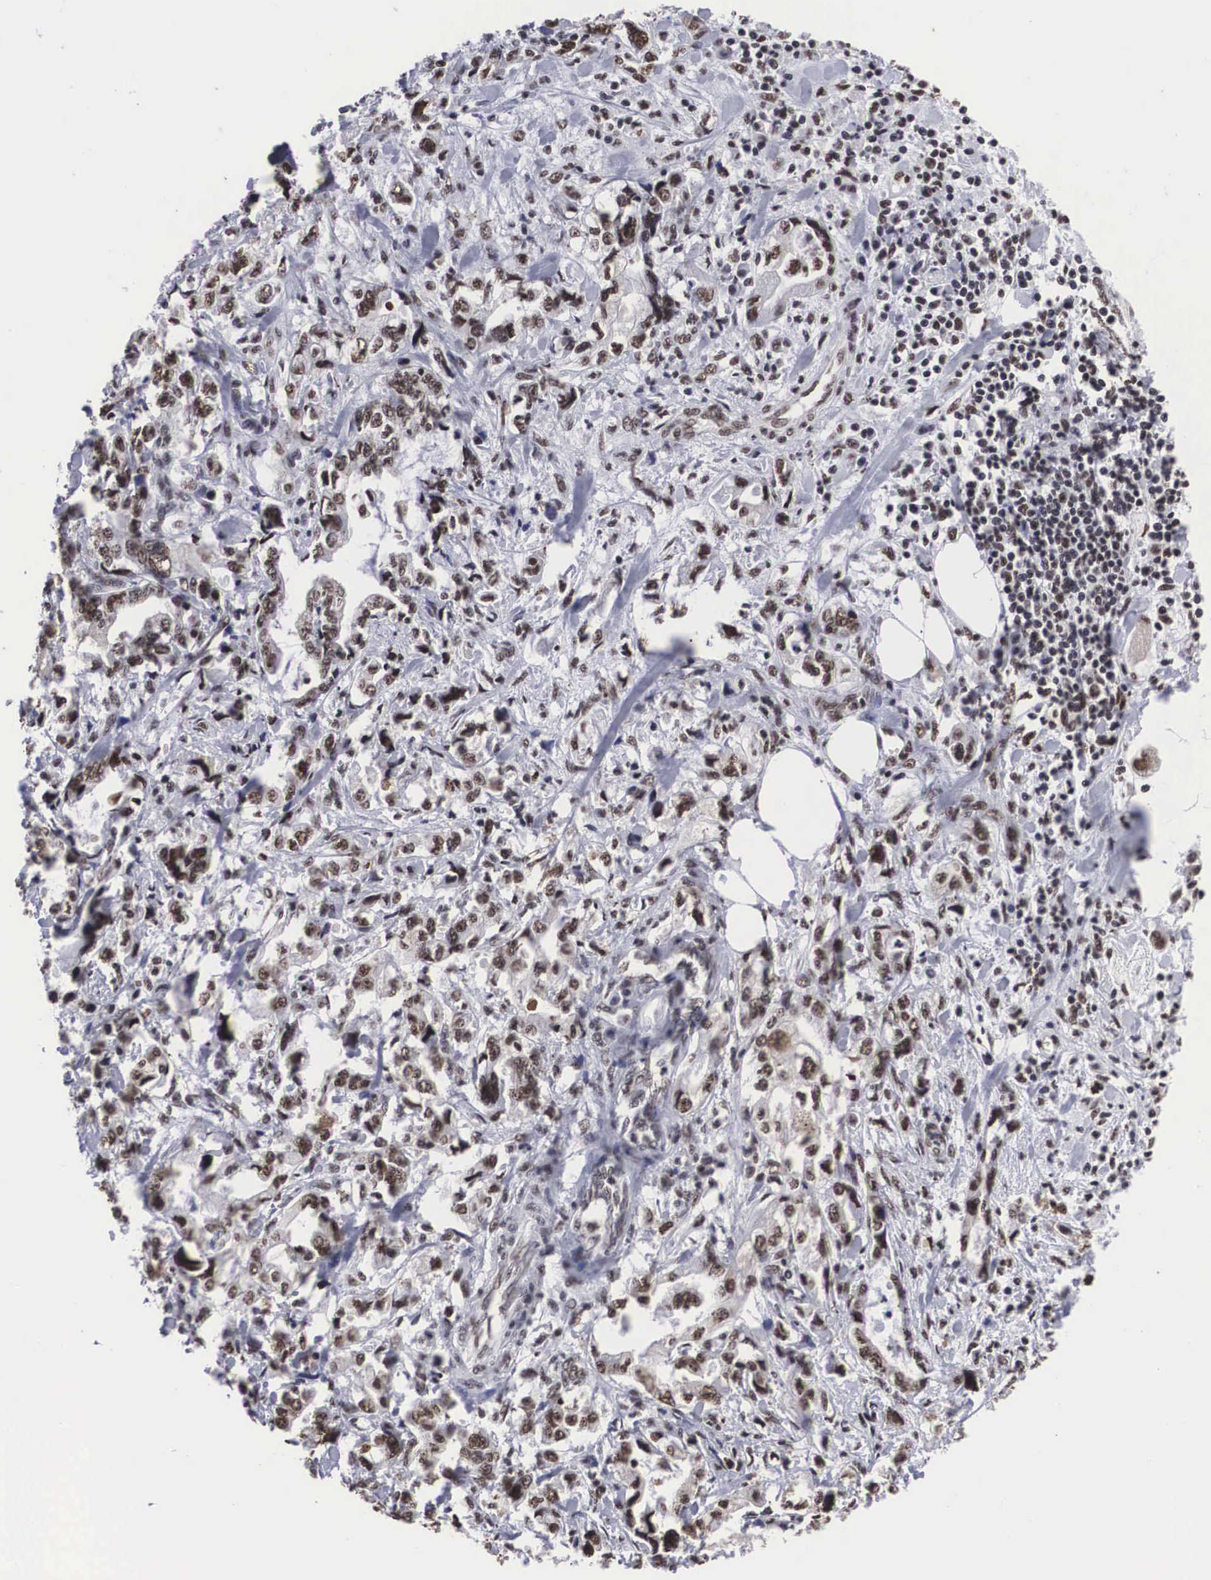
{"staining": {"intensity": "moderate", "quantity": "25%-75%", "location": "nuclear"}, "tissue": "stomach cancer", "cell_type": "Tumor cells", "image_type": "cancer", "snomed": [{"axis": "morphology", "description": "Adenocarcinoma, NOS"}, {"axis": "topography", "description": "Pancreas"}, {"axis": "topography", "description": "Stomach, upper"}], "caption": "IHC image of neoplastic tissue: adenocarcinoma (stomach) stained using immunohistochemistry (IHC) shows medium levels of moderate protein expression localized specifically in the nuclear of tumor cells, appearing as a nuclear brown color.", "gene": "ACIN1", "patient": {"sex": "male", "age": 77}}